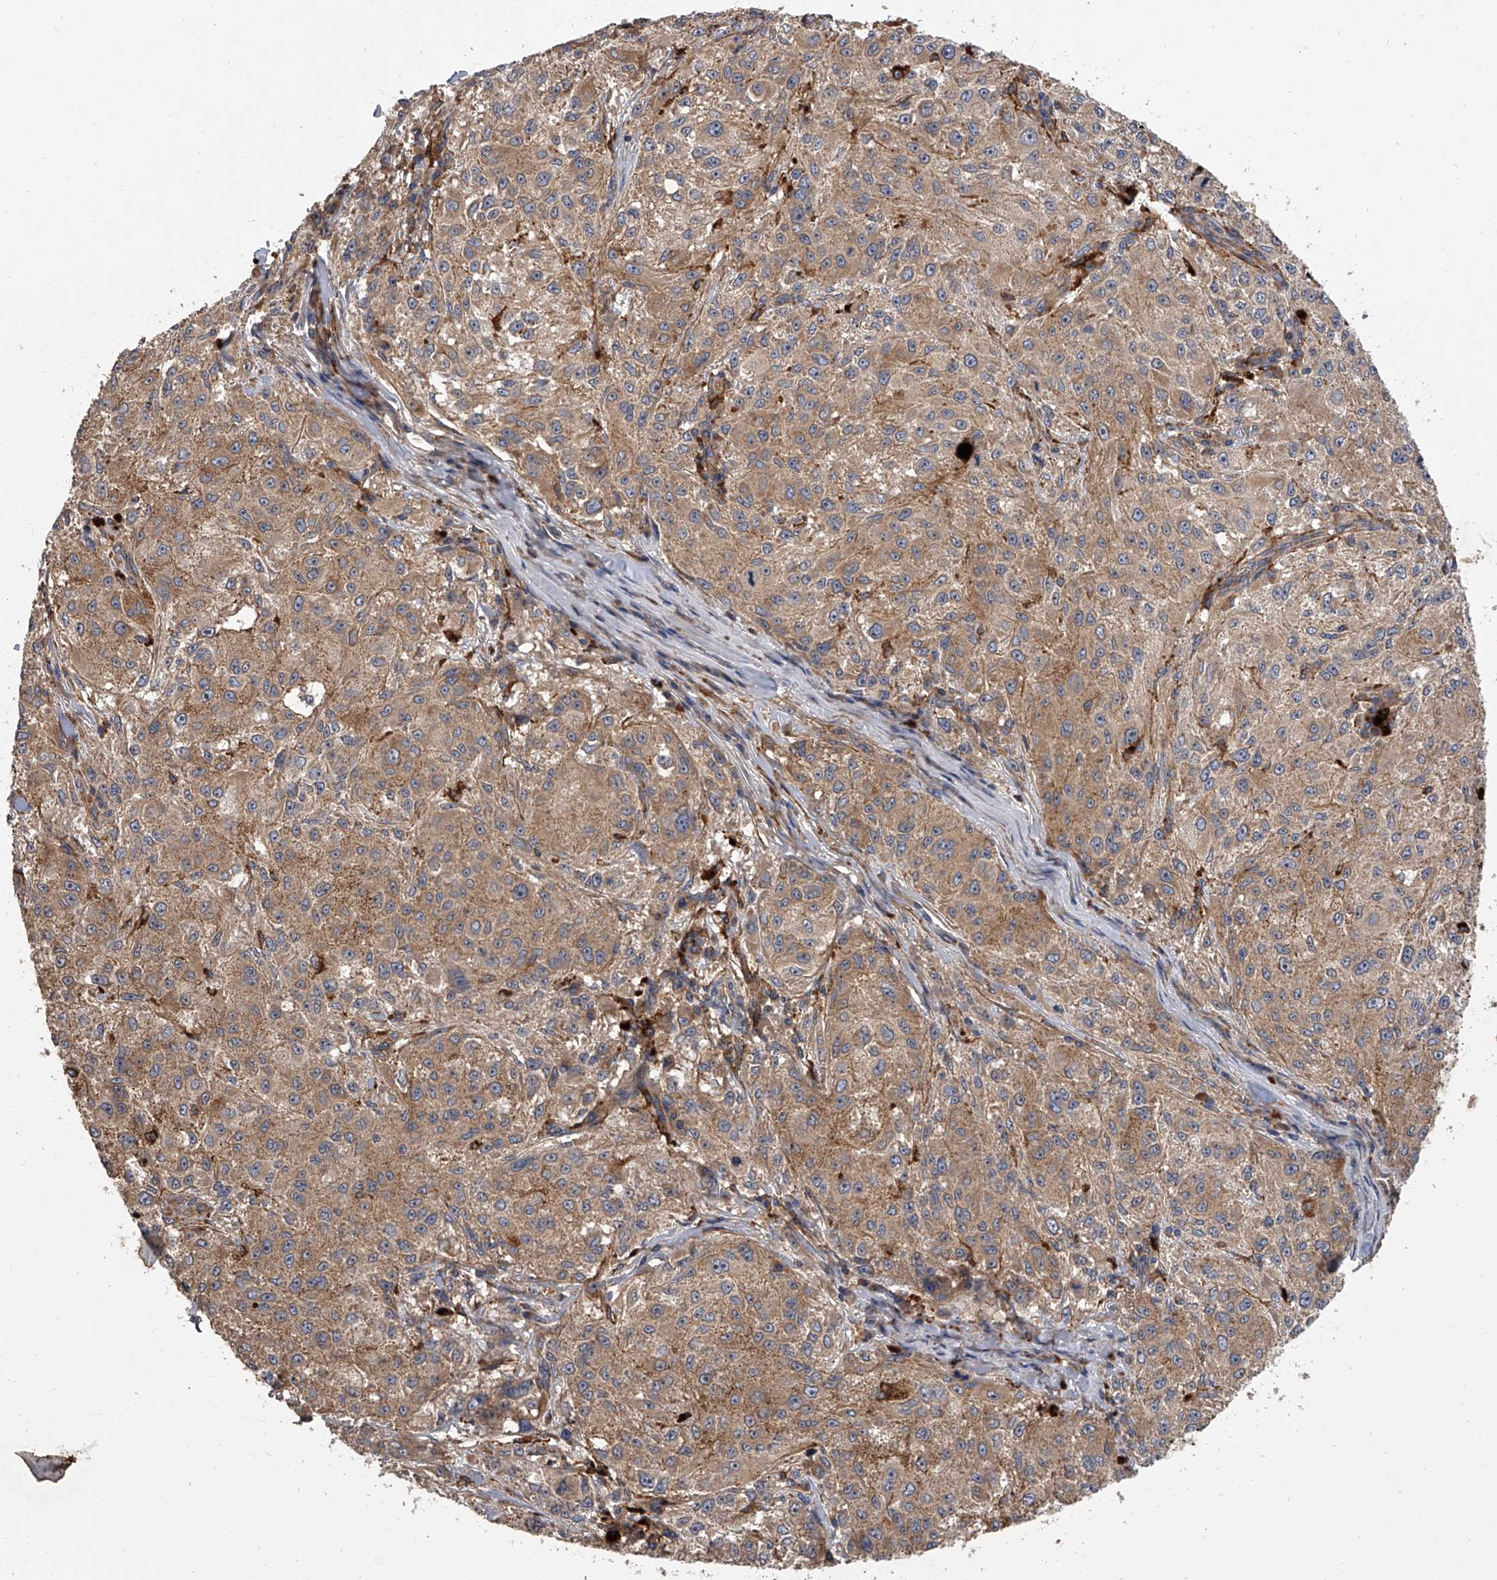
{"staining": {"intensity": "weak", "quantity": ">75%", "location": "cytoplasmic/membranous"}, "tissue": "melanoma", "cell_type": "Tumor cells", "image_type": "cancer", "snomed": [{"axis": "morphology", "description": "Necrosis, NOS"}, {"axis": "morphology", "description": "Malignant melanoma, NOS"}, {"axis": "topography", "description": "Skin"}], "caption": "Immunohistochemical staining of malignant melanoma shows low levels of weak cytoplasmic/membranous staining in approximately >75% of tumor cells.", "gene": "EXOC4", "patient": {"sex": "female", "age": 87}}